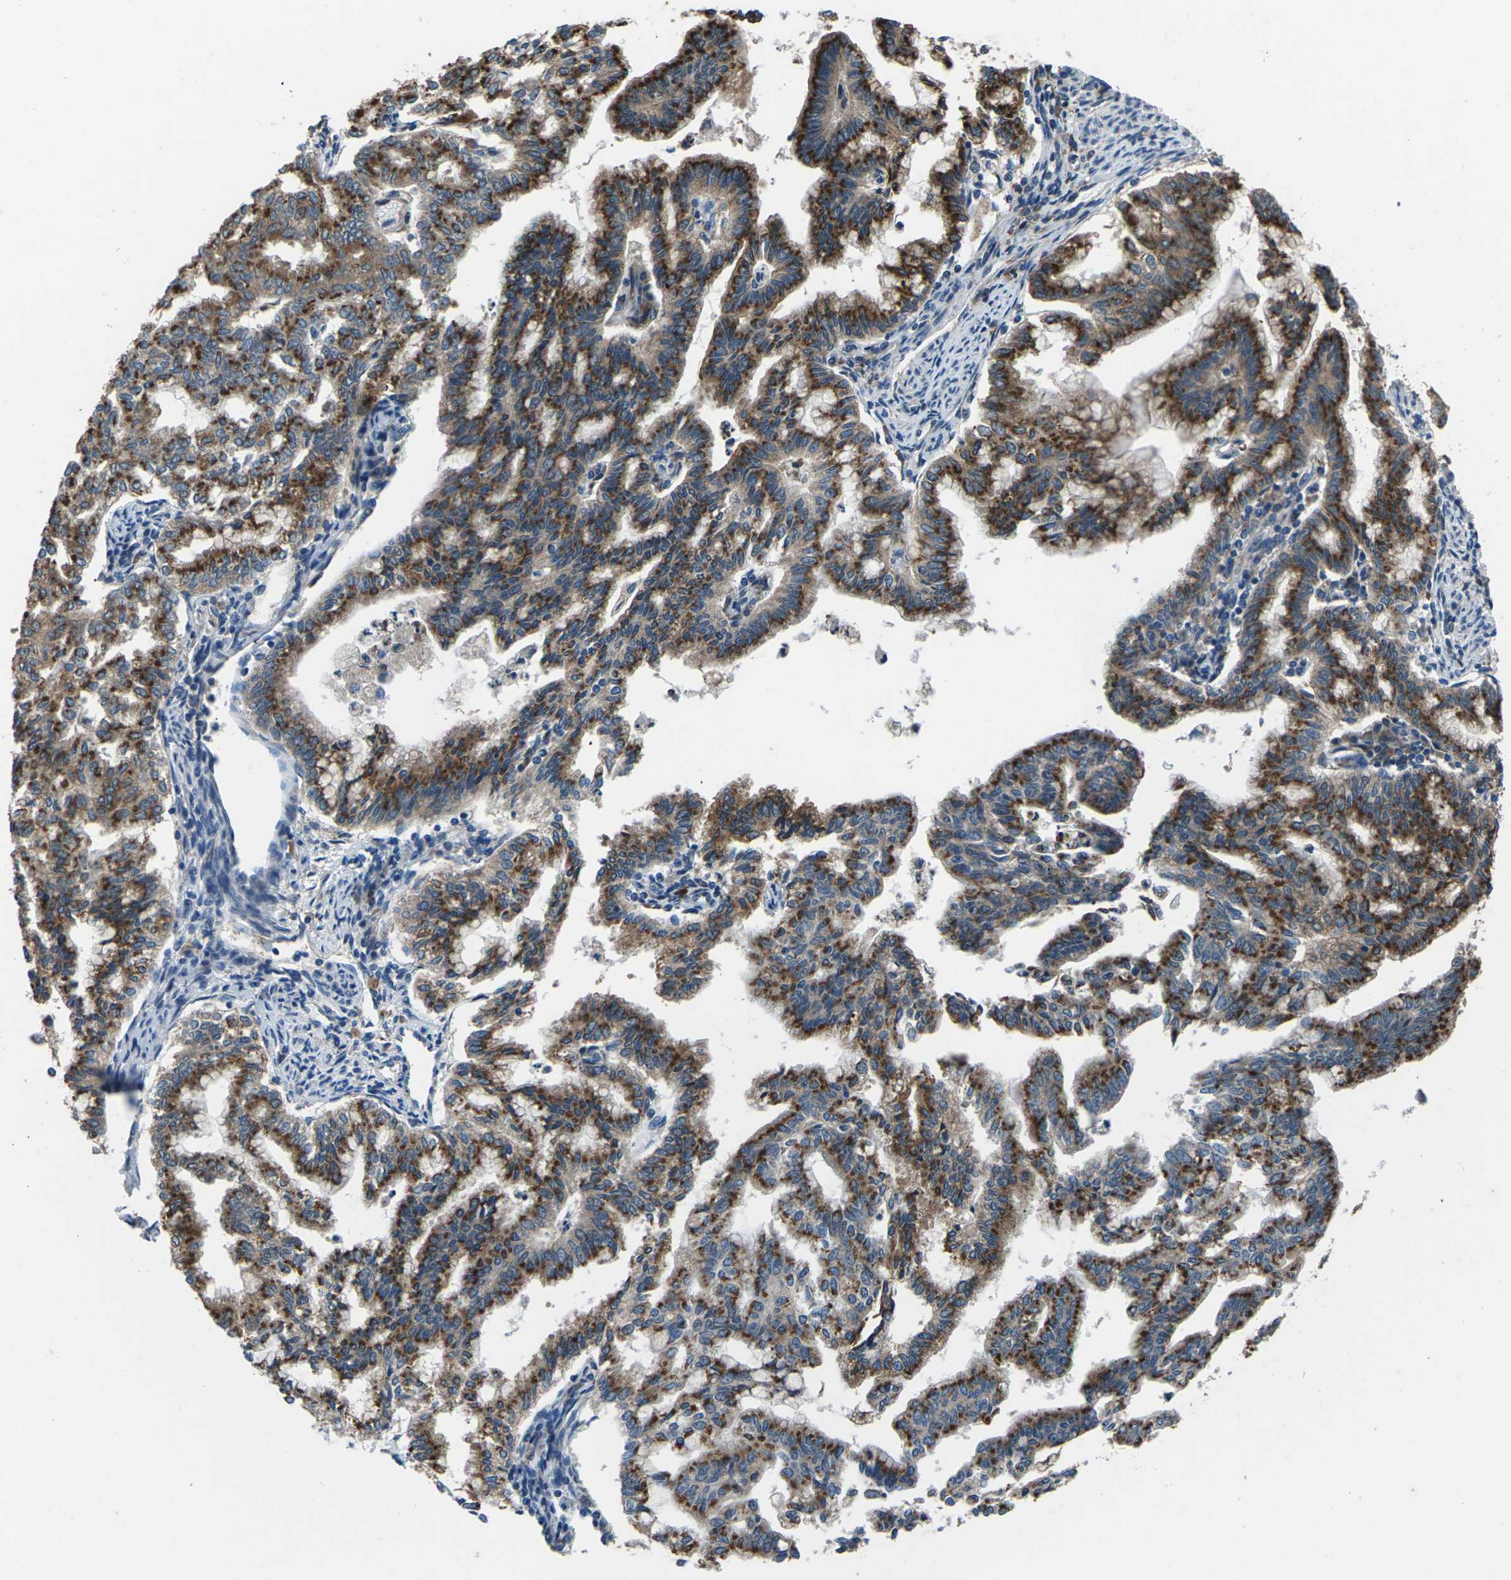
{"staining": {"intensity": "strong", "quantity": ">75%", "location": "cytoplasmic/membranous"}, "tissue": "endometrial cancer", "cell_type": "Tumor cells", "image_type": "cancer", "snomed": [{"axis": "morphology", "description": "Adenocarcinoma, NOS"}, {"axis": "topography", "description": "Endometrium"}], "caption": "Tumor cells display high levels of strong cytoplasmic/membranous expression in approximately >75% of cells in human endometrial adenocarcinoma. (Brightfield microscopy of DAB IHC at high magnification).", "gene": "GABRP", "patient": {"sex": "female", "age": 79}}